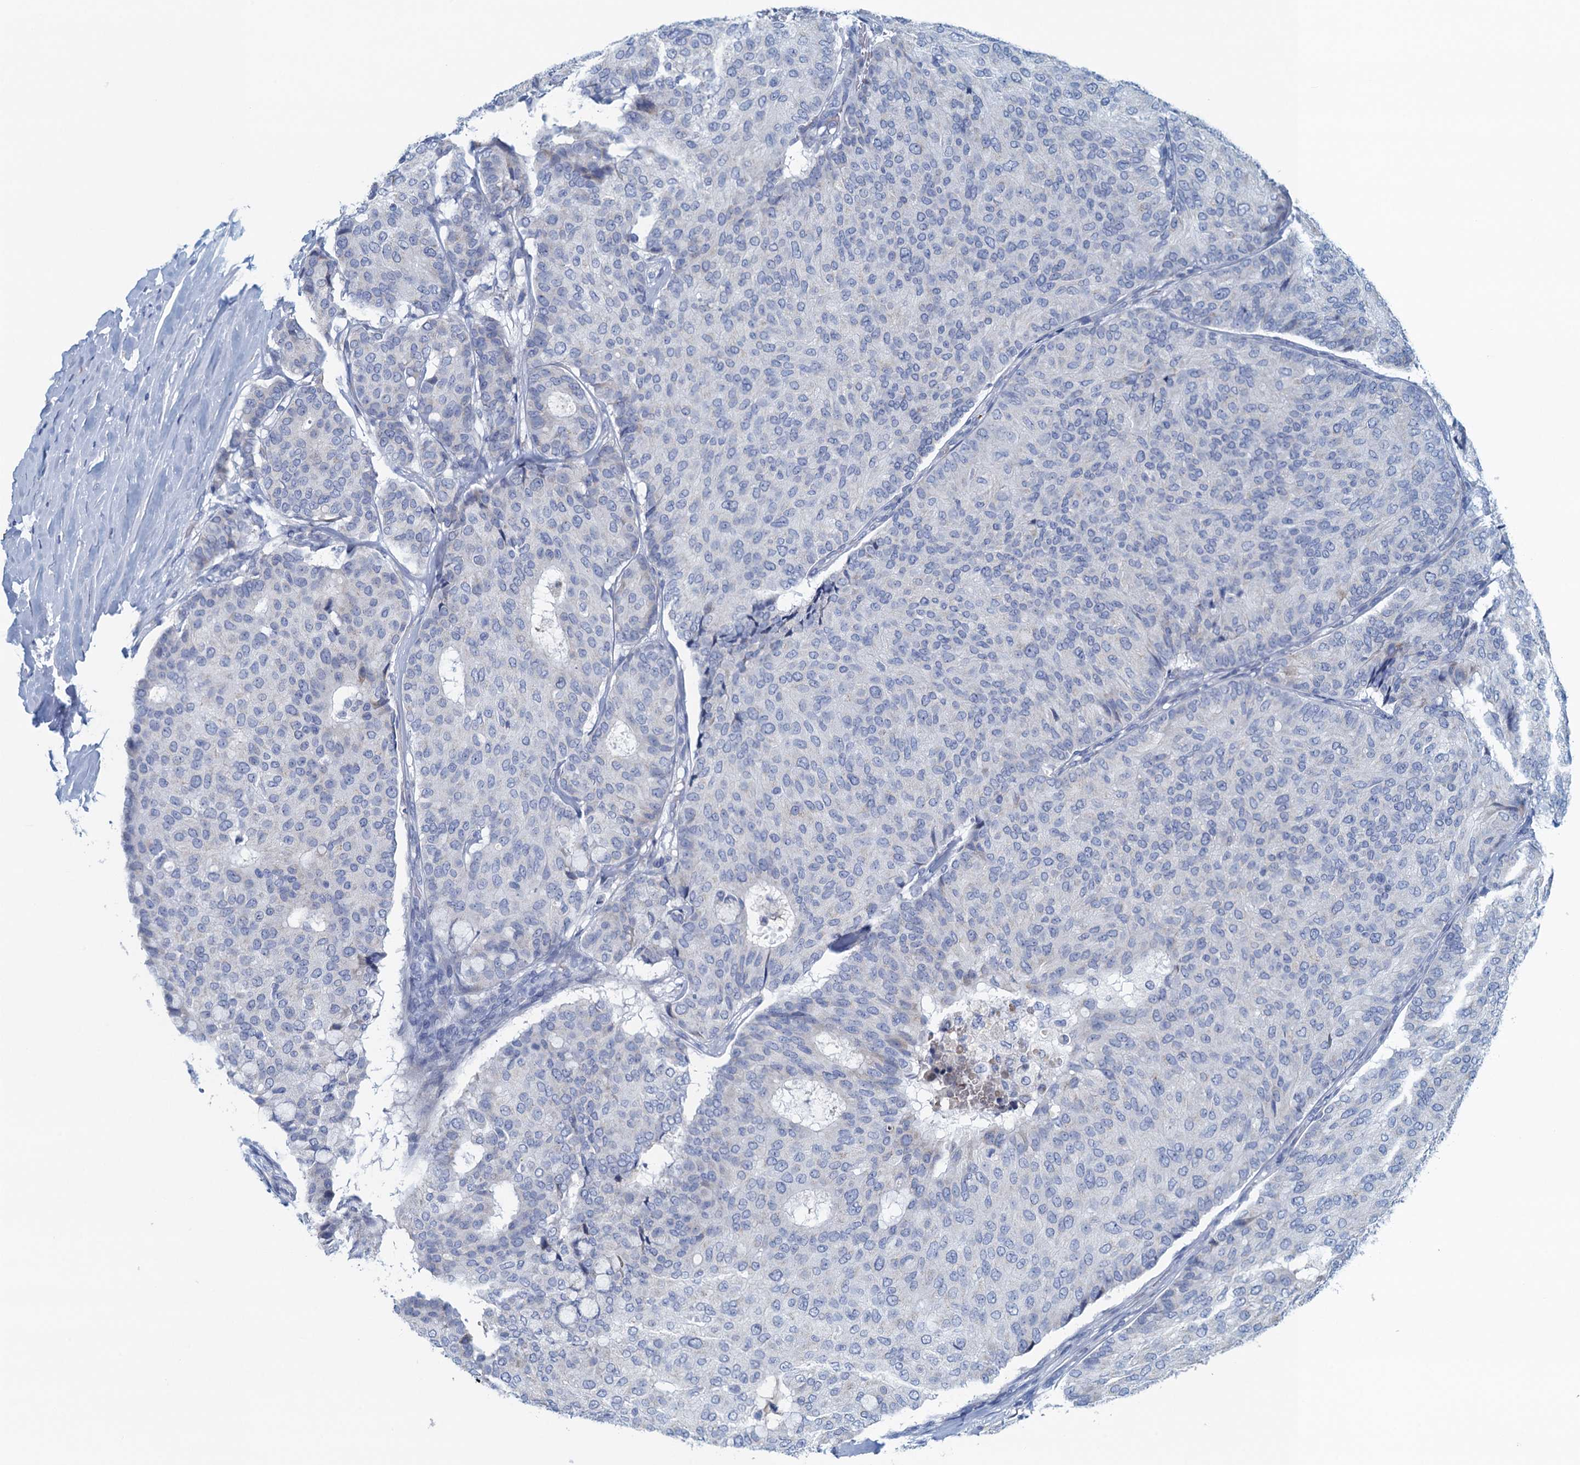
{"staining": {"intensity": "negative", "quantity": "none", "location": "none"}, "tissue": "breast cancer", "cell_type": "Tumor cells", "image_type": "cancer", "snomed": [{"axis": "morphology", "description": "Duct carcinoma"}, {"axis": "topography", "description": "Breast"}], "caption": "Protein analysis of breast invasive ductal carcinoma reveals no significant positivity in tumor cells.", "gene": "C10orf88", "patient": {"sex": "female", "age": 75}}